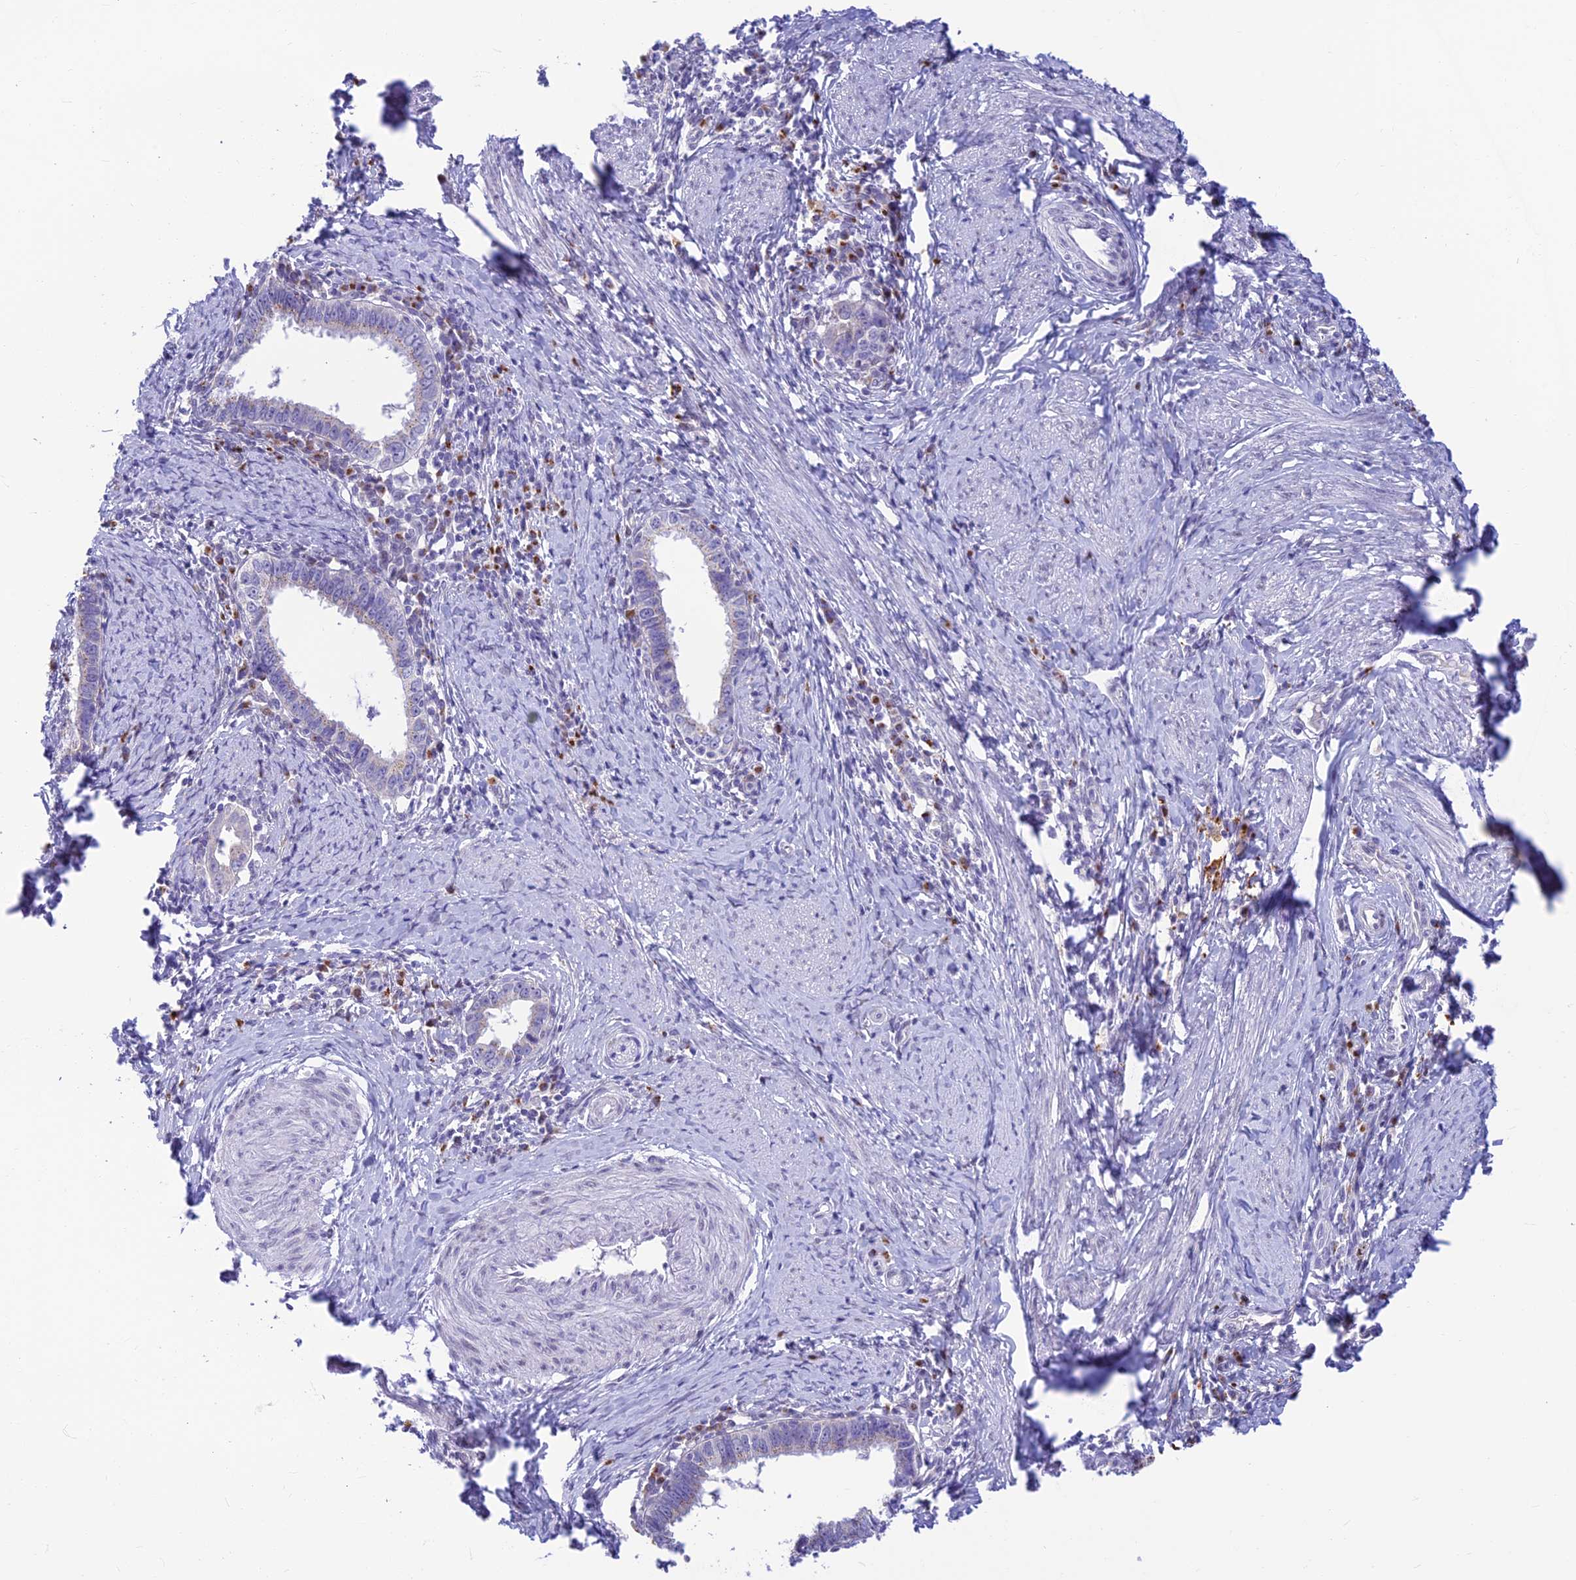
{"staining": {"intensity": "negative", "quantity": "none", "location": "none"}, "tissue": "cervical cancer", "cell_type": "Tumor cells", "image_type": "cancer", "snomed": [{"axis": "morphology", "description": "Adenocarcinoma, NOS"}, {"axis": "topography", "description": "Cervix"}], "caption": "Immunohistochemistry (IHC) photomicrograph of human cervical cancer stained for a protein (brown), which displays no positivity in tumor cells. Brightfield microscopy of immunohistochemistry stained with DAB (3,3'-diaminobenzidine) (brown) and hematoxylin (blue), captured at high magnification.", "gene": "INKA1", "patient": {"sex": "female", "age": 36}}